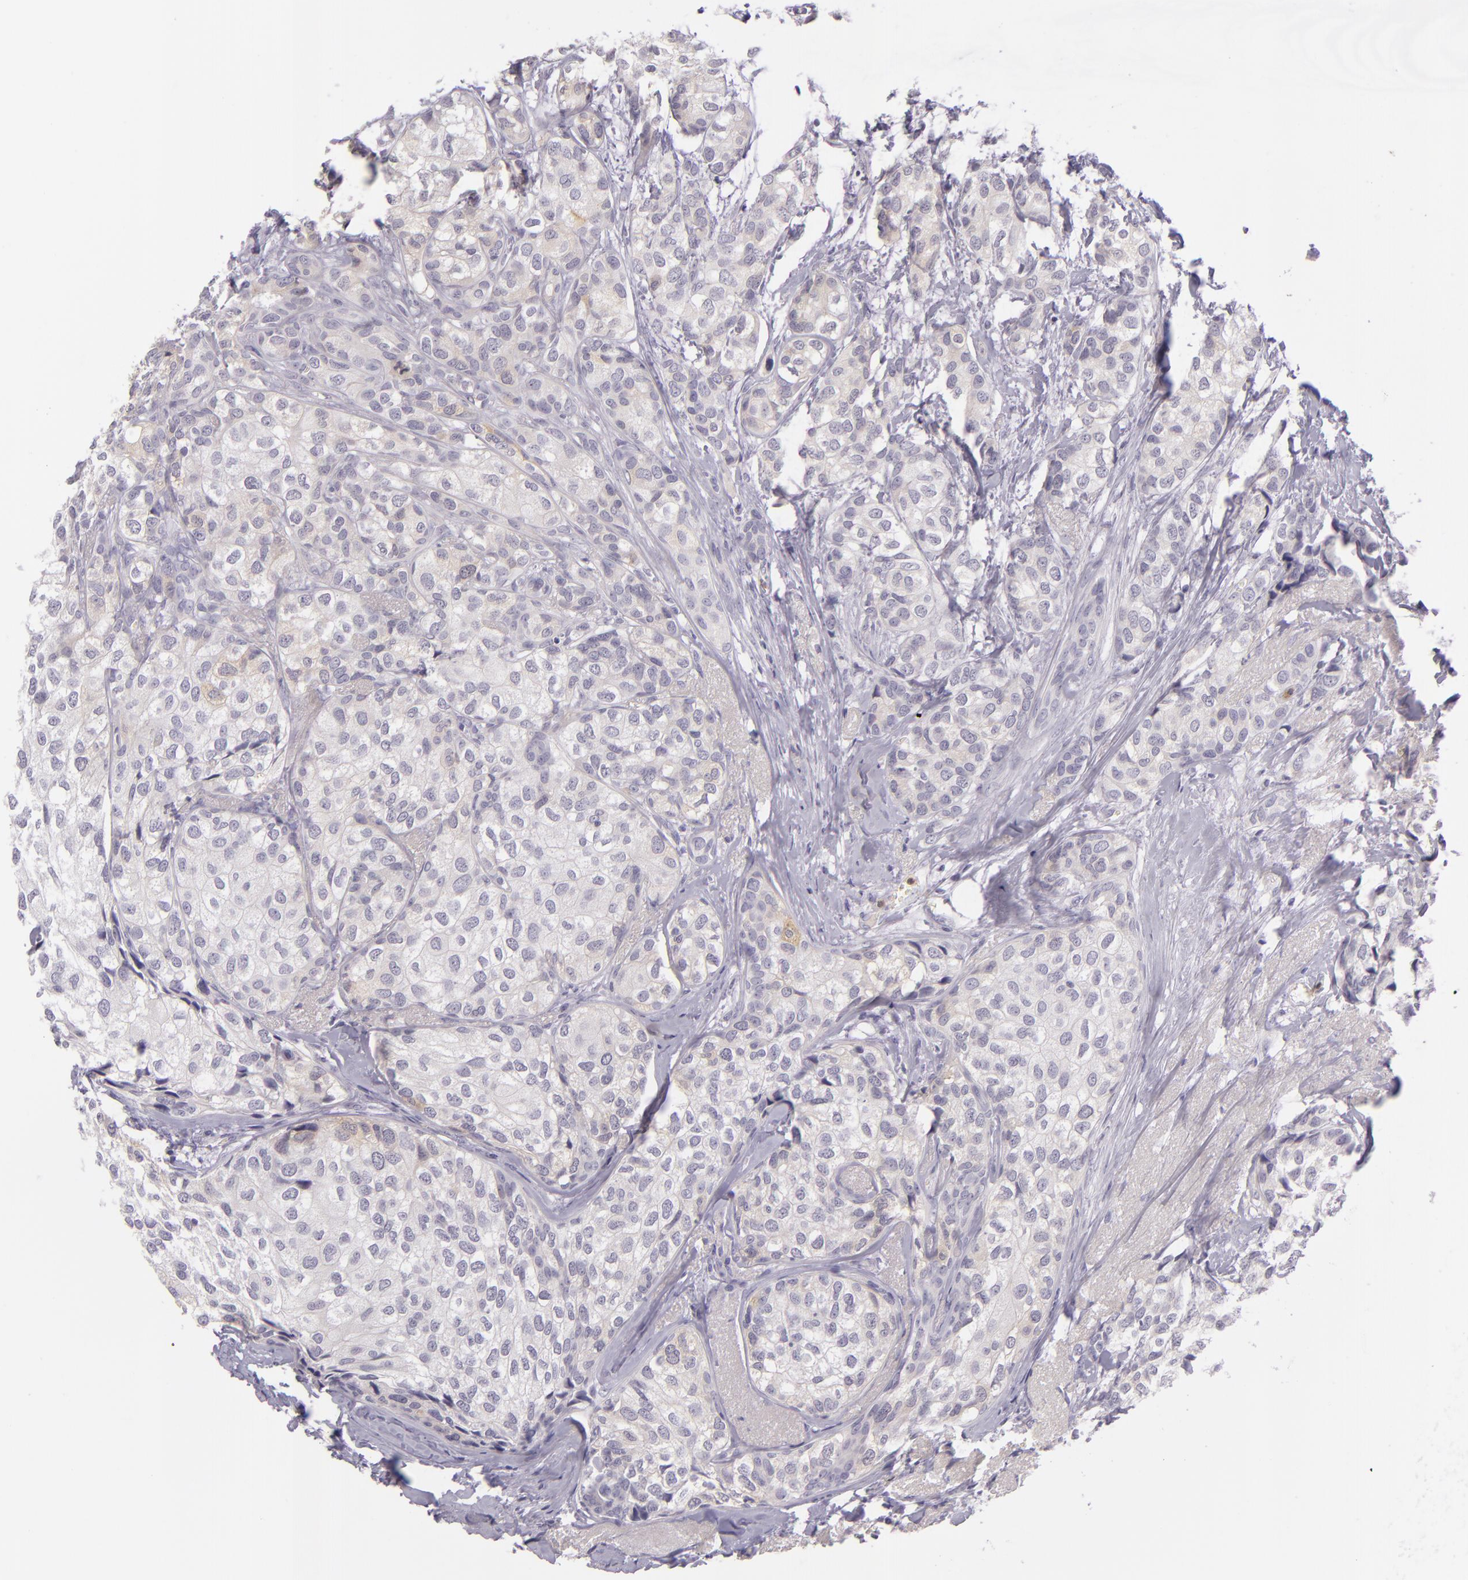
{"staining": {"intensity": "negative", "quantity": "none", "location": "none"}, "tissue": "breast cancer", "cell_type": "Tumor cells", "image_type": "cancer", "snomed": [{"axis": "morphology", "description": "Duct carcinoma"}, {"axis": "topography", "description": "Breast"}], "caption": "Immunohistochemical staining of human breast invasive ductal carcinoma reveals no significant expression in tumor cells.", "gene": "CBS", "patient": {"sex": "female", "age": 68}}